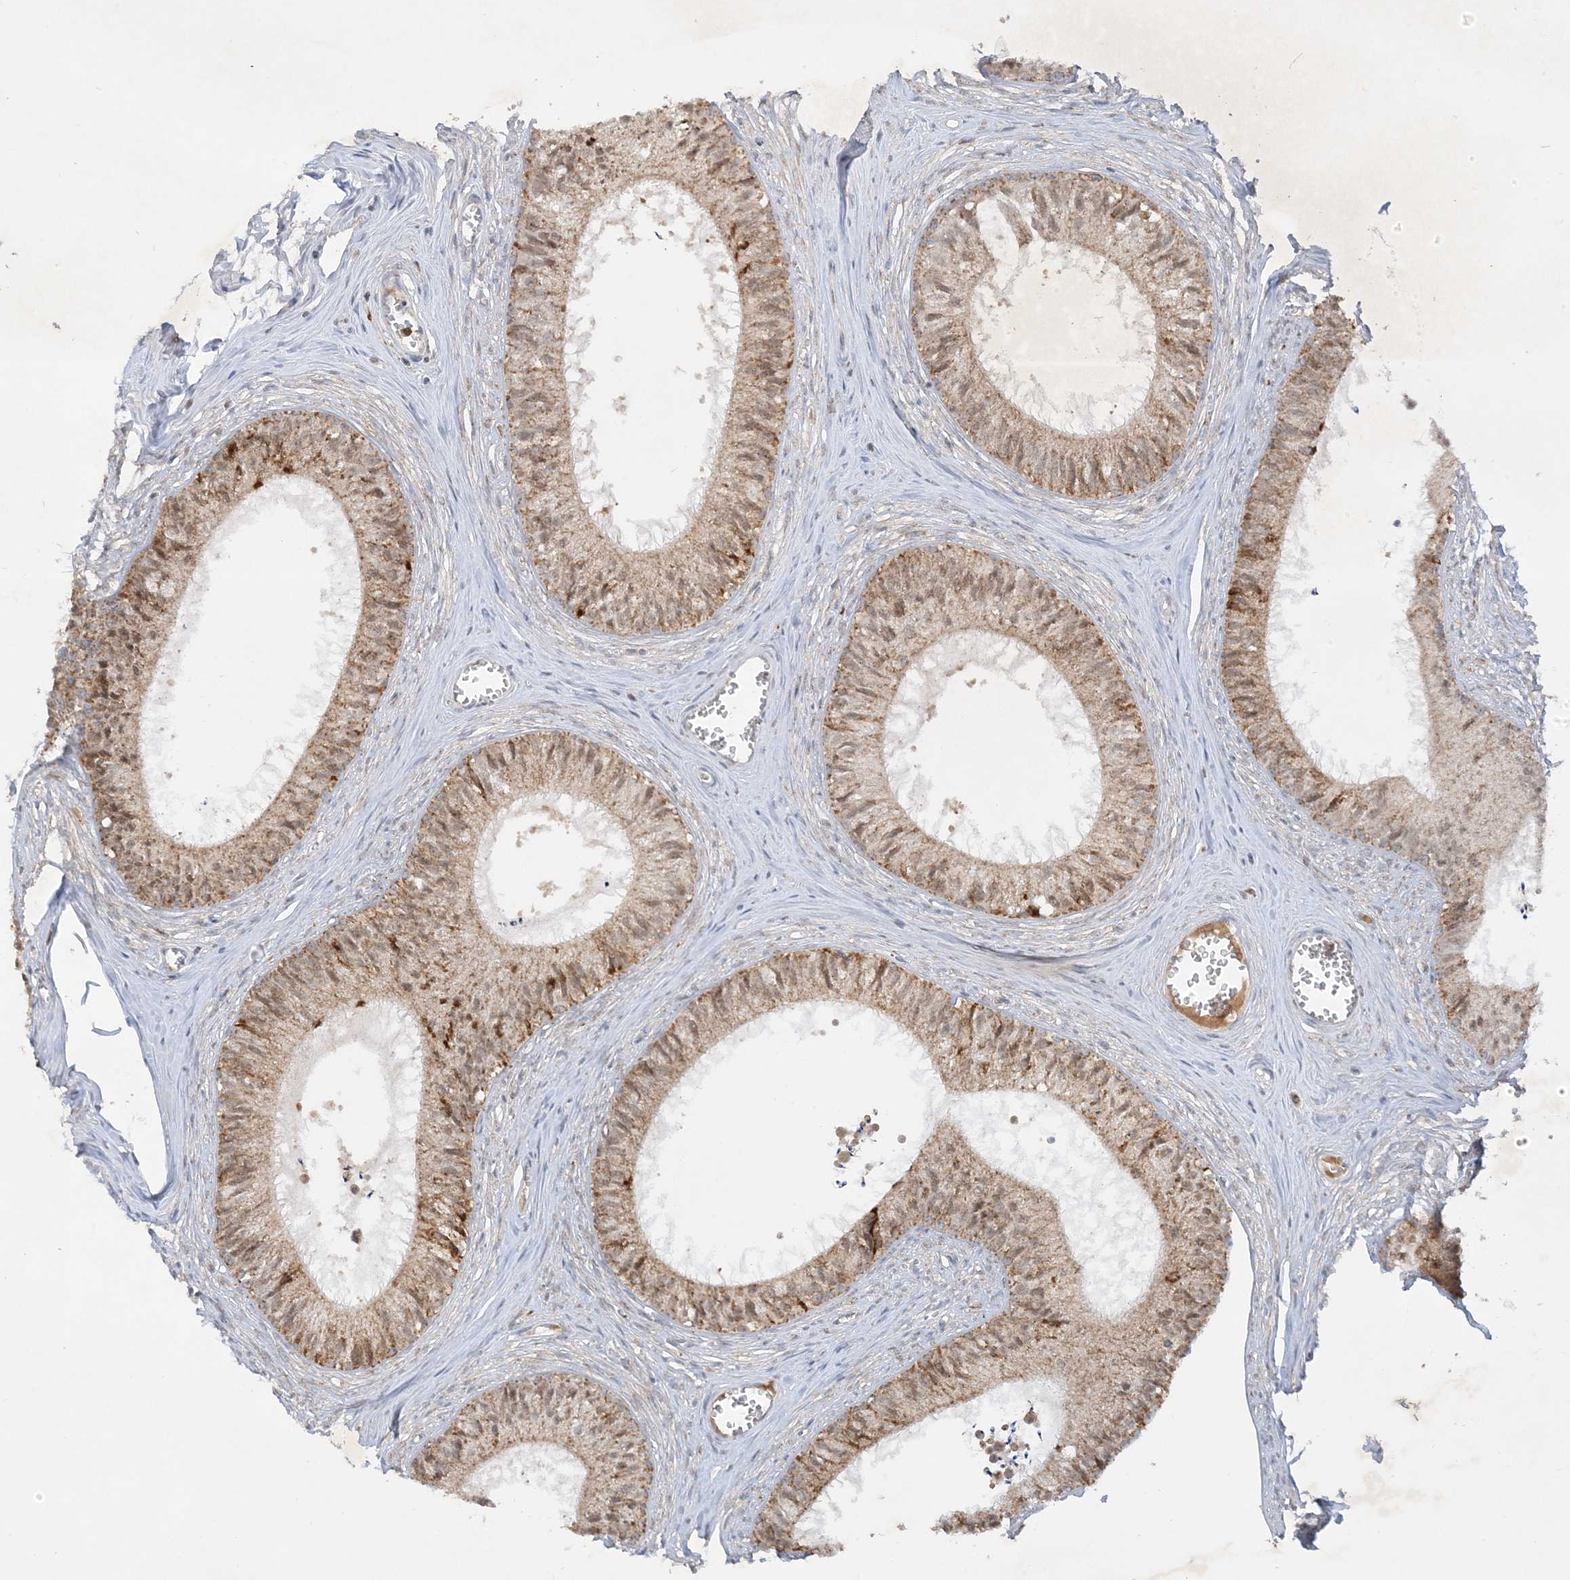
{"staining": {"intensity": "moderate", "quantity": ">75%", "location": "cytoplasmic/membranous,nuclear"}, "tissue": "epididymis", "cell_type": "Glandular cells", "image_type": "normal", "snomed": [{"axis": "morphology", "description": "Normal tissue, NOS"}, {"axis": "topography", "description": "Epididymis"}], "caption": "Brown immunohistochemical staining in benign human epididymis demonstrates moderate cytoplasmic/membranous,nuclear expression in approximately >75% of glandular cells. The protein of interest is stained brown, and the nuclei are stained in blue (DAB (3,3'-diaminobenzidine) IHC with brightfield microscopy, high magnification).", "gene": "NDUFAF3", "patient": {"sex": "male", "age": 36}}